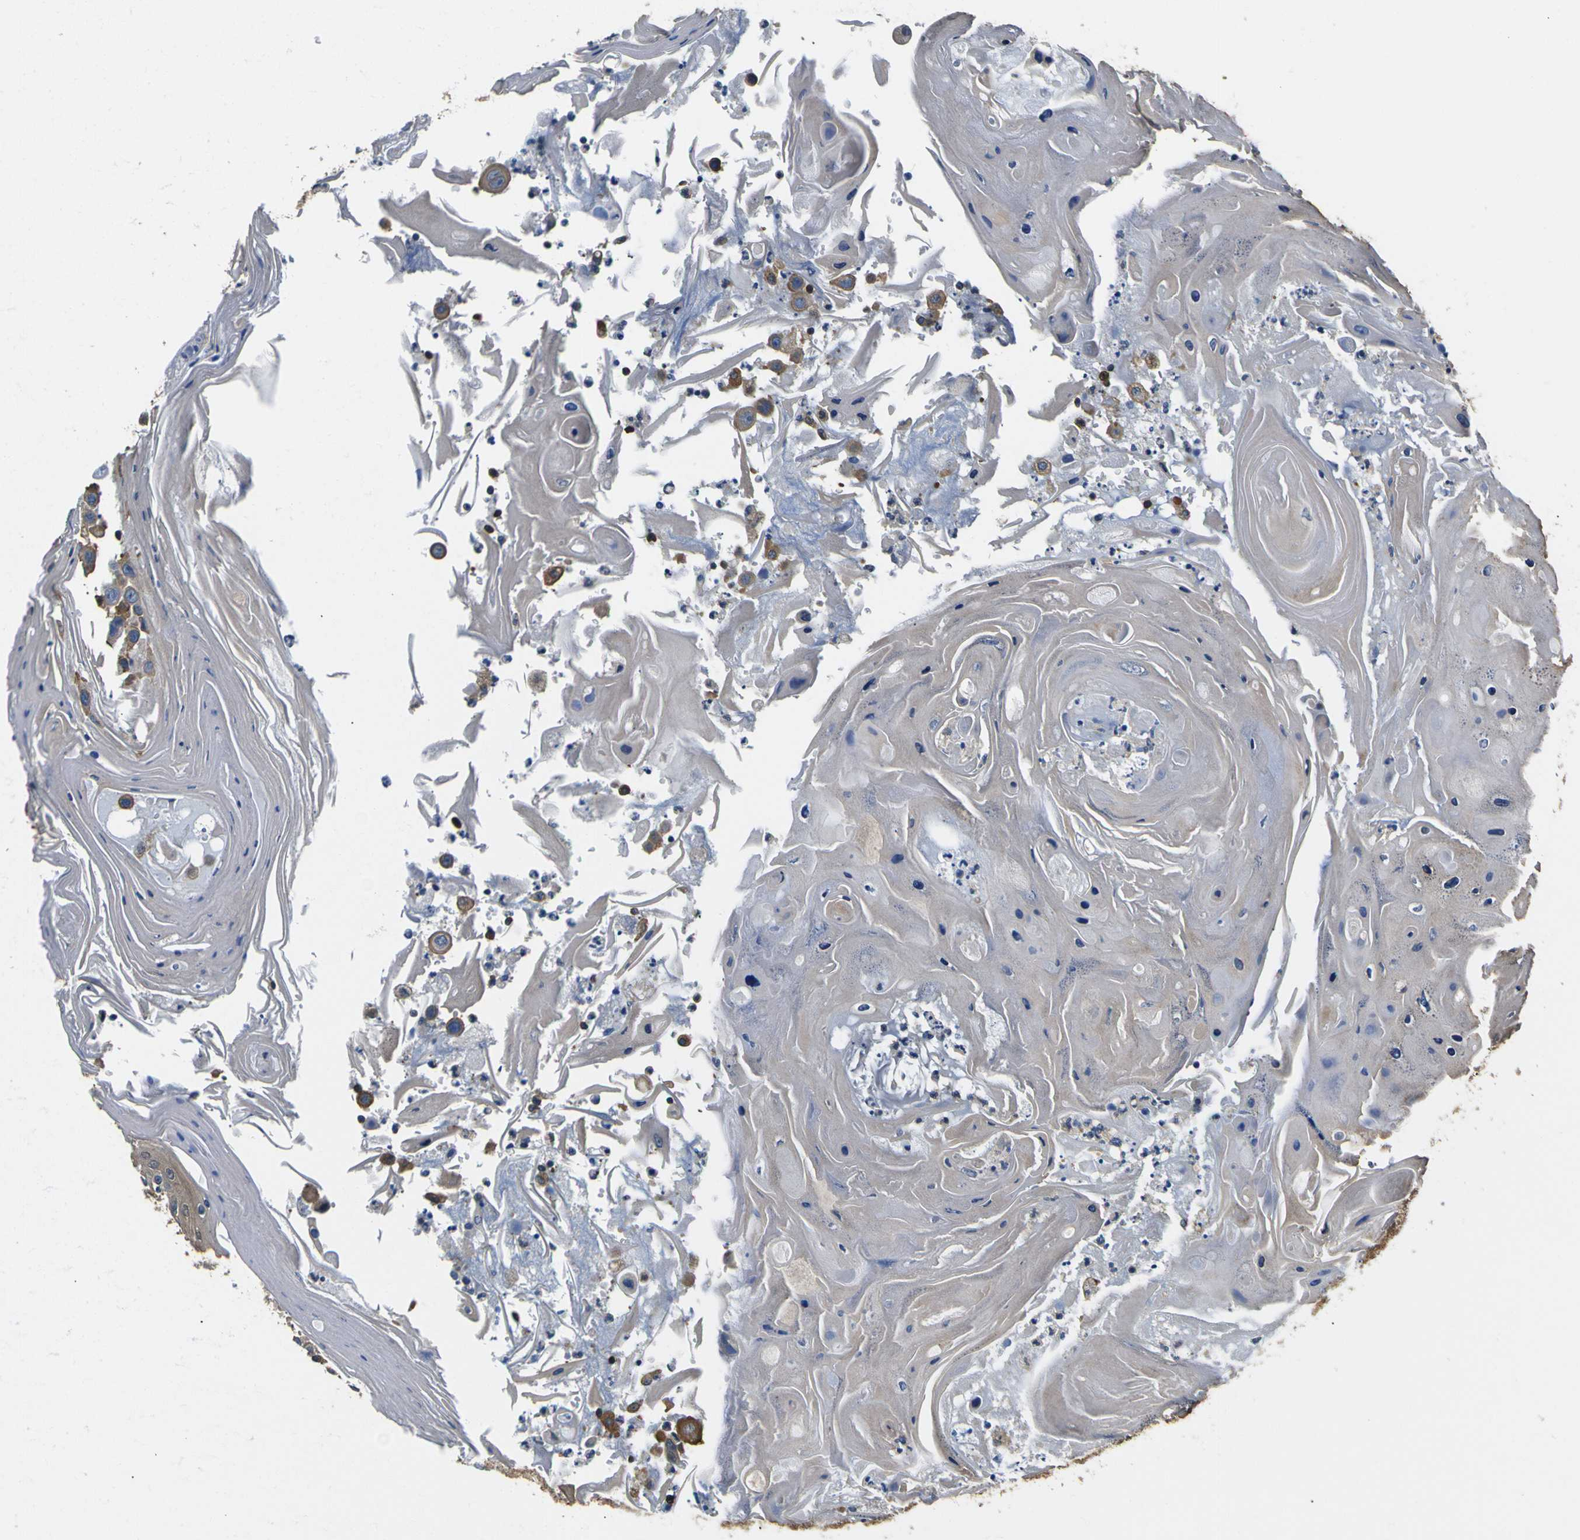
{"staining": {"intensity": "weak", "quantity": "<25%", "location": "cytoplasmic/membranous"}, "tissue": "head and neck cancer", "cell_type": "Tumor cells", "image_type": "cancer", "snomed": [{"axis": "morphology", "description": "Squamous cell carcinoma, NOS"}, {"axis": "topography", "description": "Oral tissue"}, {"axis": "topography", "description": "Head-Neck"}], "caption": "High magnification brightfield microscopy of head and neck cancer (squamous cell carcinoma) stained with DAB (3,3'-diaminobenzidine) (brown) and counterstained with hematoxylin (blue): tumor cells show no significant staining.", "gene": "TUBB", "patient": {"sex": "female", "age": 76}}